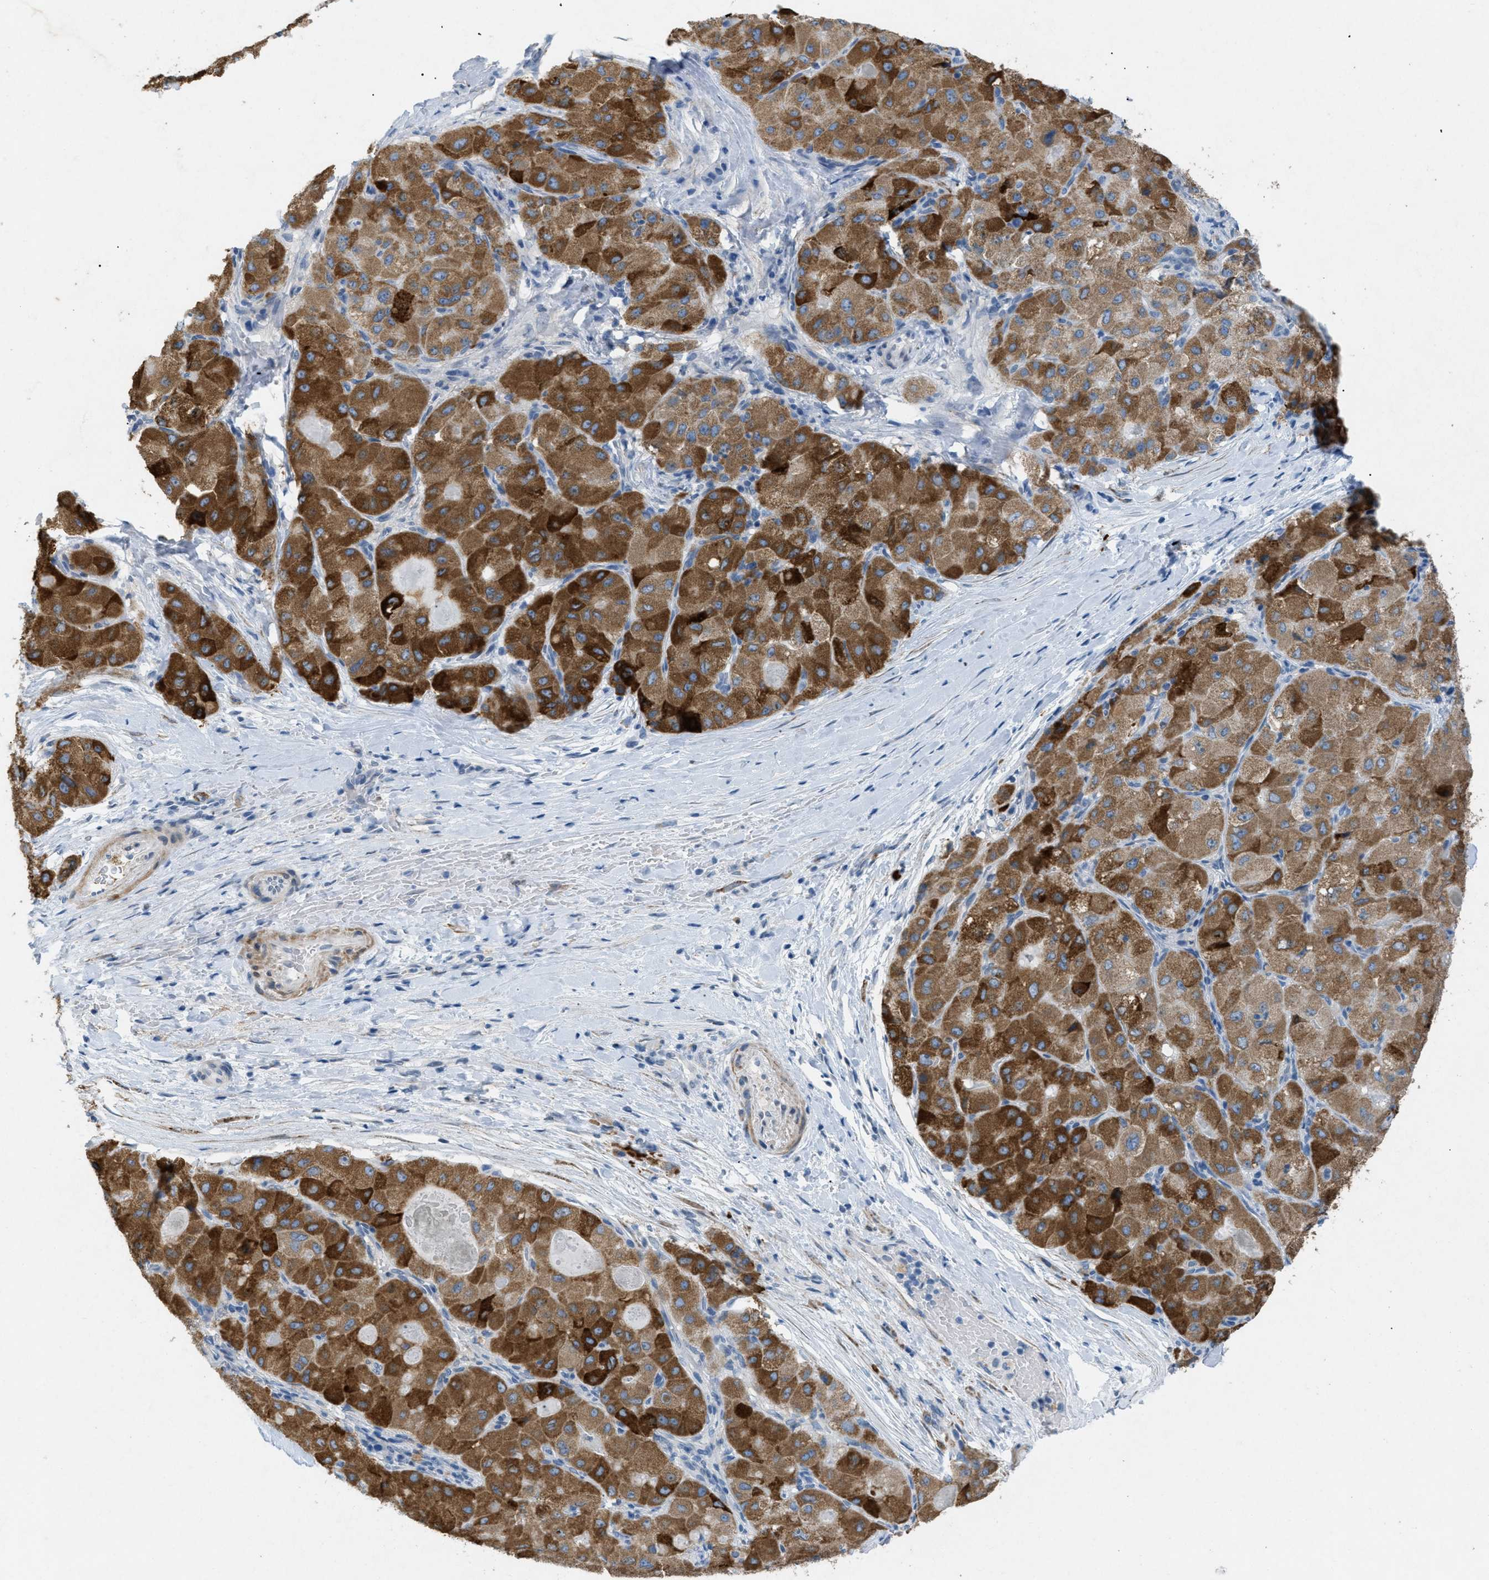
{"staining": {"intensity": "strong", "quantity": ">75%", "location": "cytoplasmic/membranous"}, "tissue": "liver cancer", "cell_type": "Tumor cells", "image_type": "cancer", "snomed": [{"axis": "morphology", "description": "Carcinoma, Hepatocellular, NOS"}, {"axis": "topography", "description": "Liver"}], "caption": "IHC image of neoplastic tissue: liver cancer (hepatocellular carcinoma) stained using immunohistochemistry (IHC) shows high levels of strong protein expression localized specifically in the cytoplasmic/membranous of tumor cells, appearing as a cytoplasmic/membranous brown color.", "gene": "TASOR", "patient": {"sex": "male", "age": 80}}